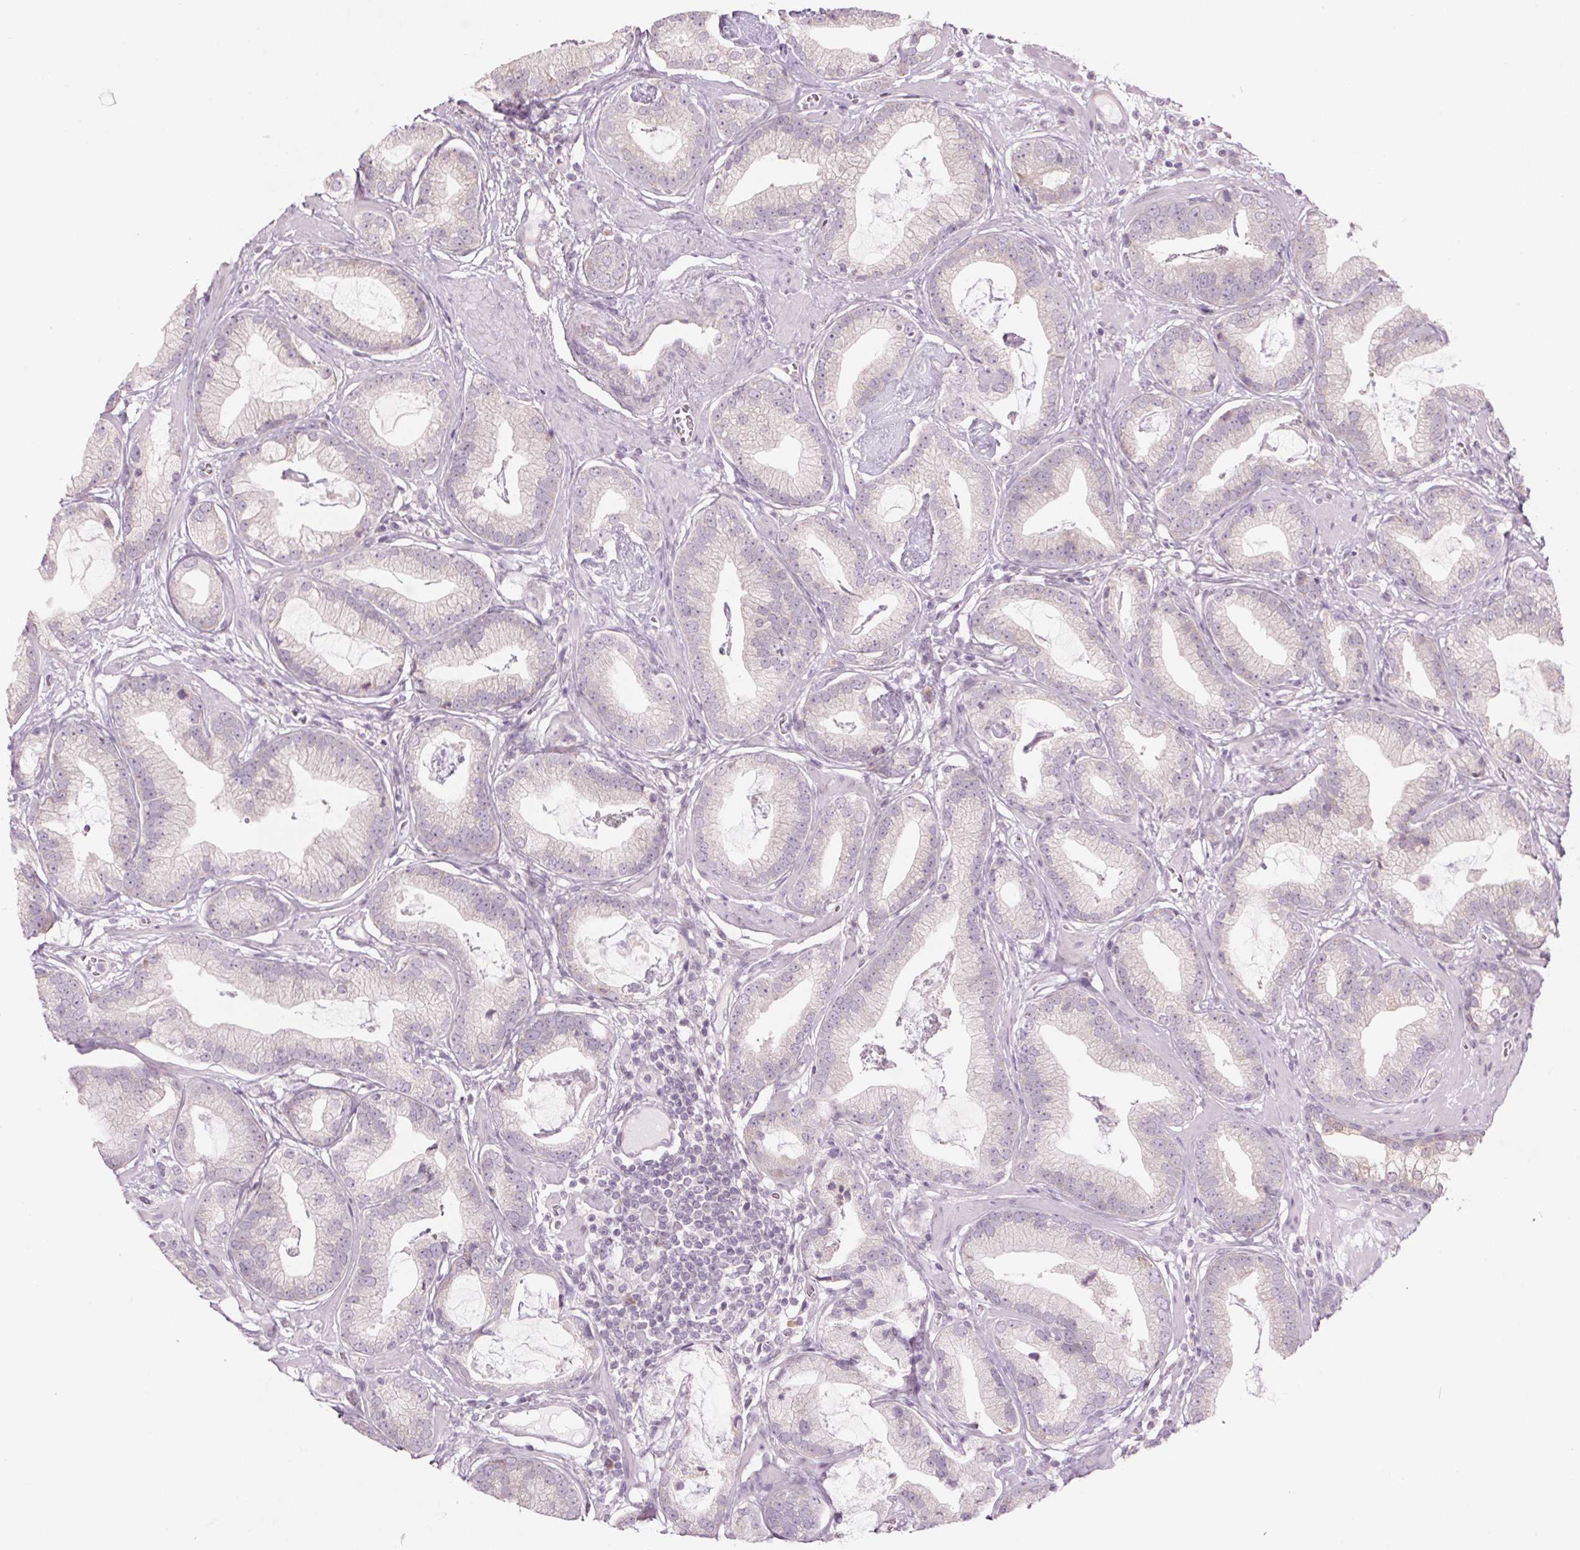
{"staining": {"intensity": "weak", "quantity": "<25%", "location": "cytoplasmic/membranous"}, "tissue": "prostate cancer", "cell_type": "Tumor cells", "image_type": "cancer", "snomed": [{"axis": "morphology", "description": "Adenocarcinoma, Low grade"}, {"axis": "topography", "description": "Prostate"}], "caption": "This is an IHC histopathology image of prostate cancer. There is no expression in tumor cells.", "gene": "GNMT", "patient": {"sex": "male", "age": 62}}